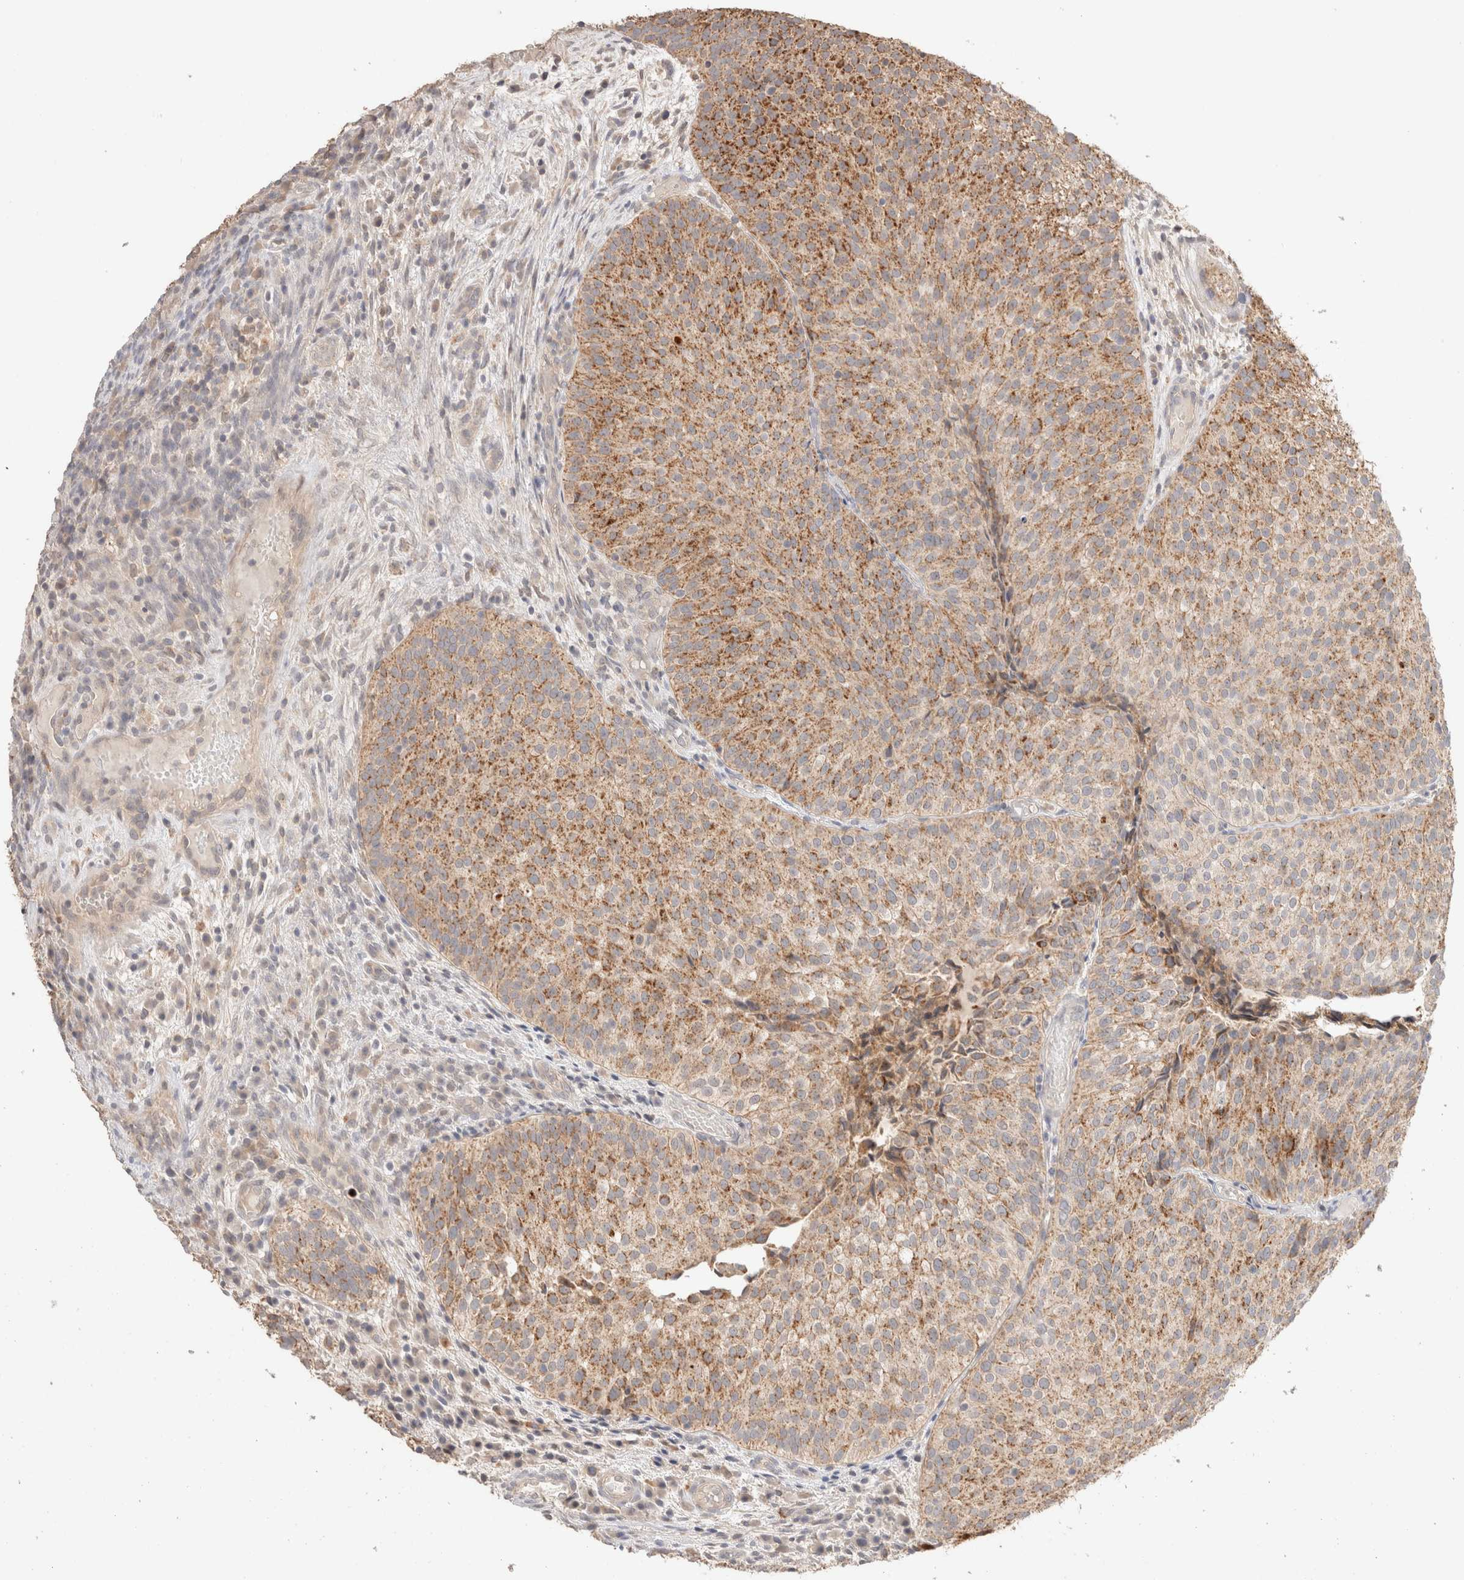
{"staining": {"intensity": "moderate", "quantity": ">75%", "location": "cytoplasmic/membranous"}, "tissue": "urothelial cancer", "cell_type": "Tumor cells", "image_type": "cancer", "snomed": [{"axis": "morphology", "description": "Urothelial carcinoma, Low grade"}, {"axis": "topography", "description": "Urinary bladder"}], "caption": "A histopathology image showing moderate cytoplasmic/membranous expression in about >75% of tumor cells in low-grade urothelial carcinoma, as visualized by brown immunohistochemical staining.", "gene": "TRIM41", "patient": {"sex": "male", "age": 86}}